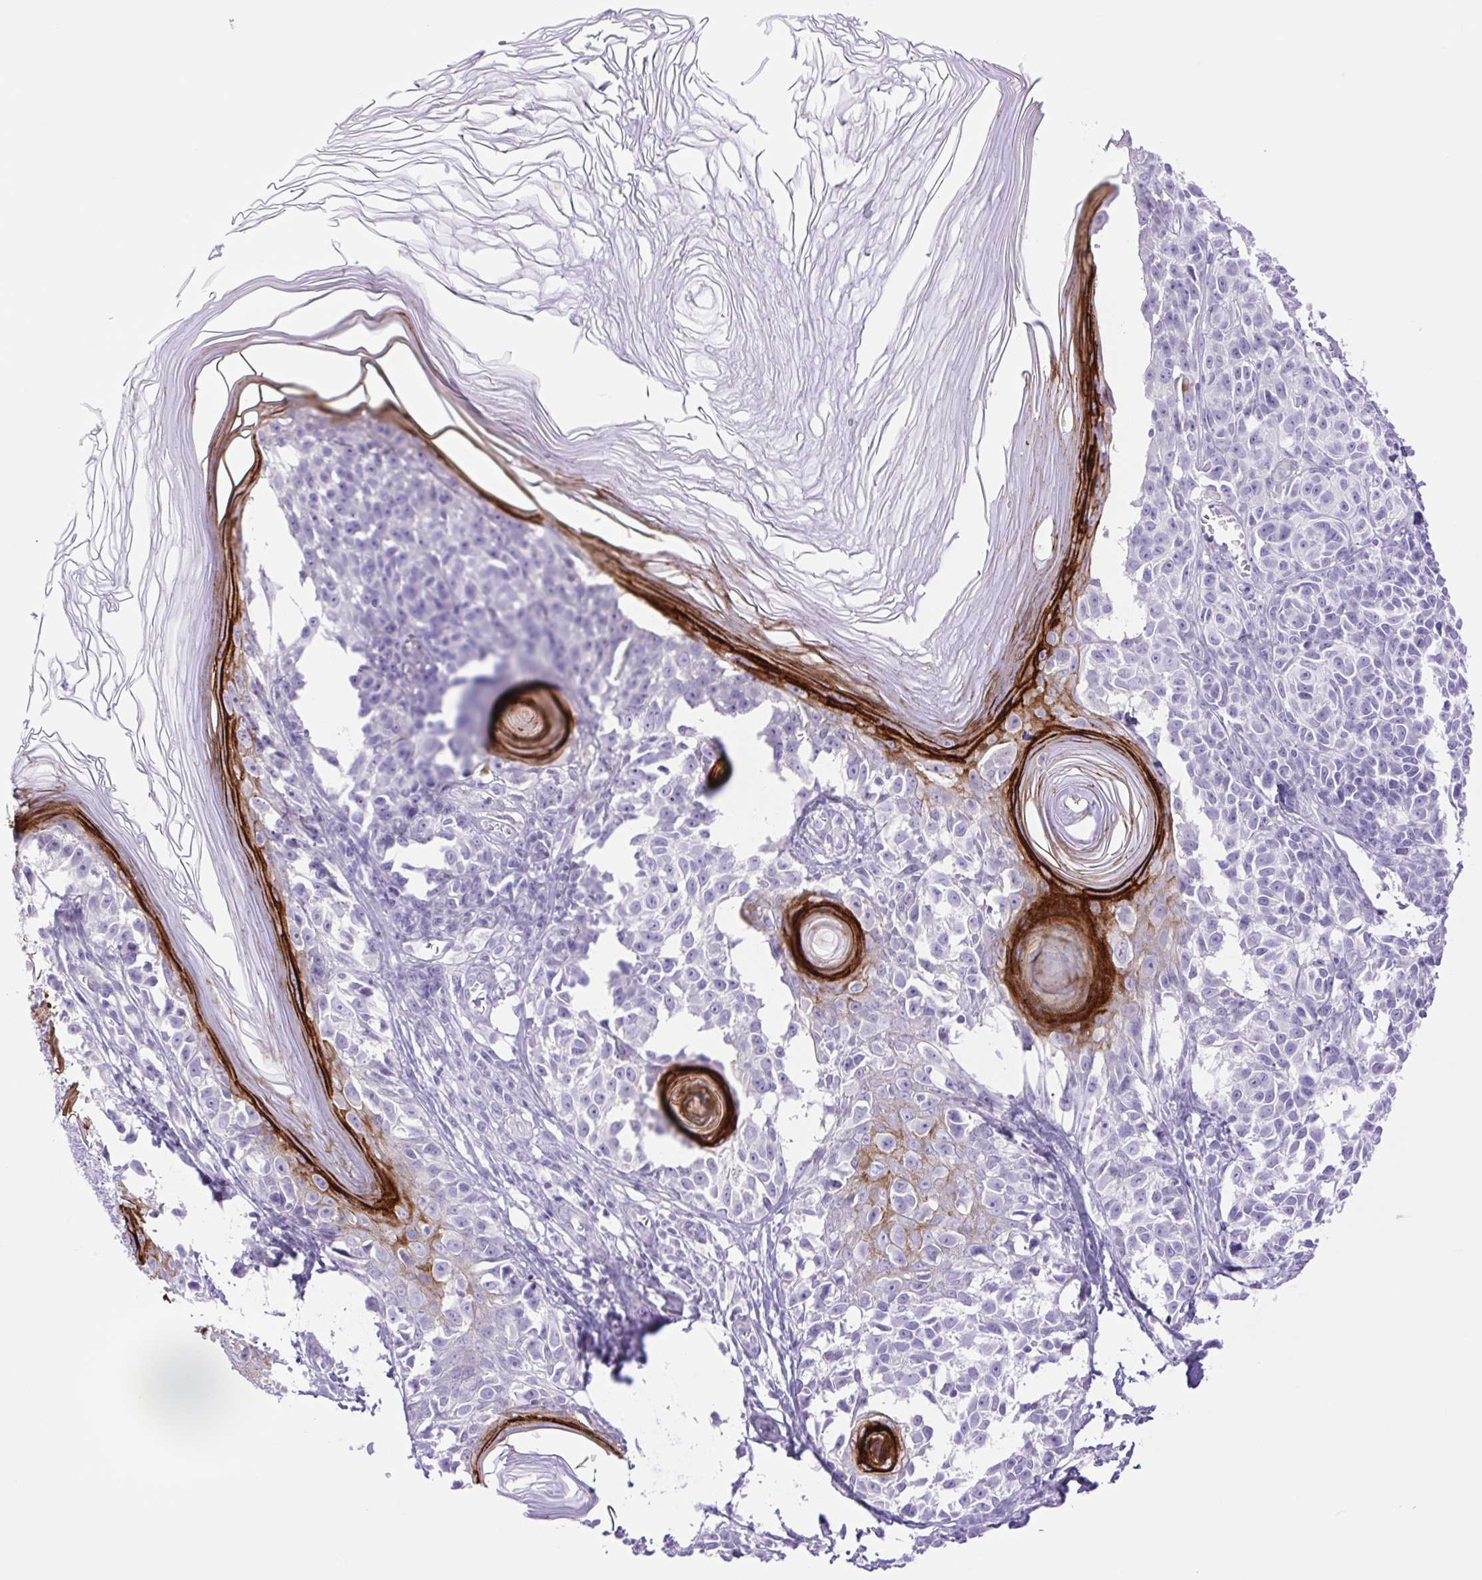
{"staining": {"intensity": "negative", "quantity": "none", "location": "none"}, "tissue": "melanoma", "cell_type": "Tumor cells", "image_type": "cancer", "snomed": [{"axis": "morphology", "description": "Malignant melanoma, NOS"}, {"axis": "topography", "description": "Skin"}], "caption": "Micrograph shows no significant protein expression in tumor cells of melanoma.", "gene": "CDSN", "patient": {"sex": "male", "age": 73}}